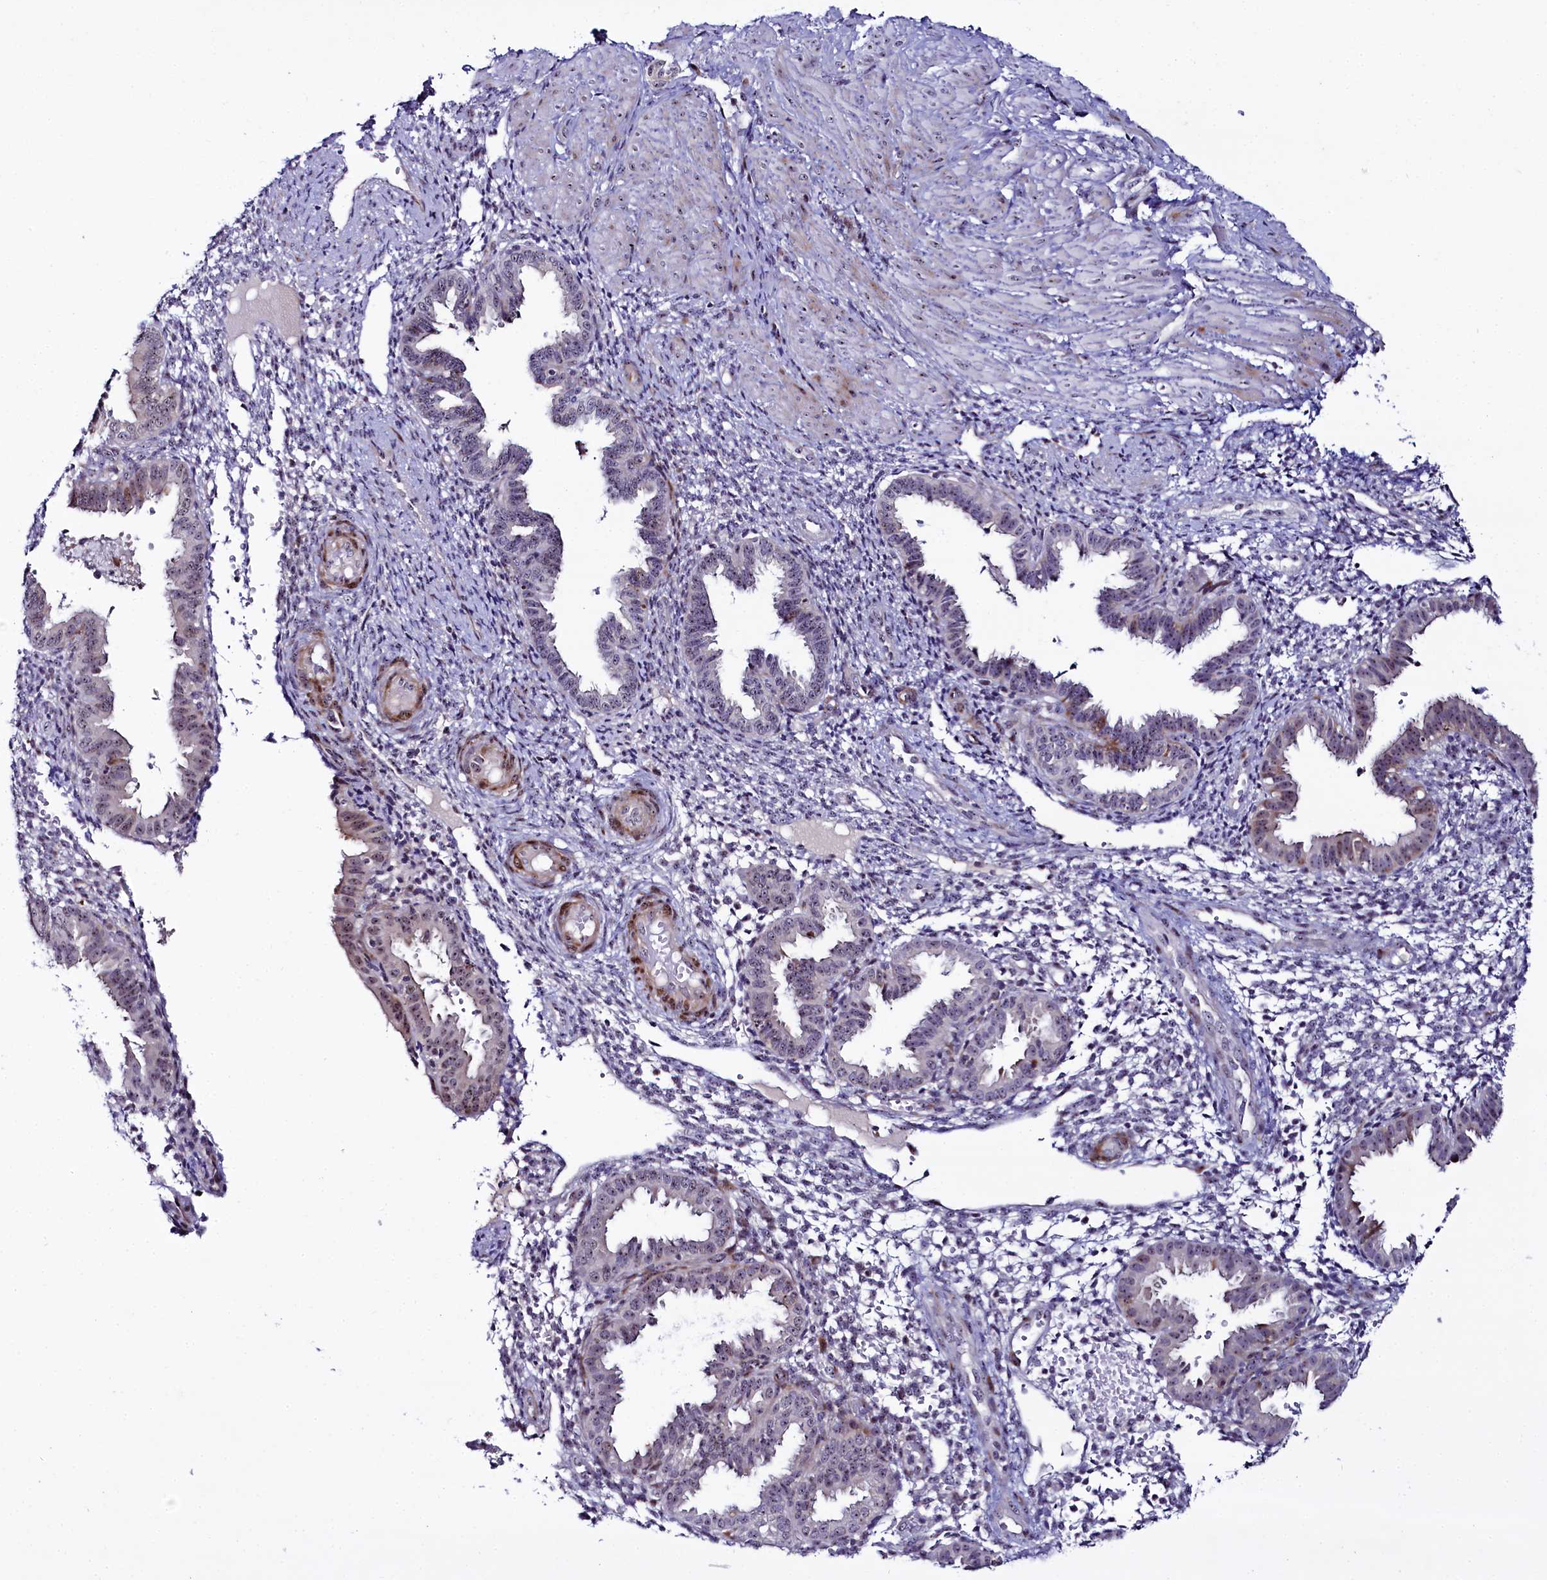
{"staining": {"intensity": "weak", "quantity": "25%-75%", "location": "nuclear"}, "tissue": "endometrium", "cell_type": "Cells in endometrial stroma", "image_type": "normal", "snomed": [{"axis": "morphology", "description": "Normal tissue, NOS"}, {"axis": "topography", "description": "Endometrium"}], "caption": "Immunohistochemistry (IHC) staining of benign endometrium, which exhibits low levels of weak nuclear expression in about 25%-75% of cells in endometrial stroma indicating weak nuclear protein staining. The staining was performed using DAB (3,3'-diaminobenzidine) (brown) for protein detection and nuclei were counterstained in hematoxylin (blue).", "gene": "TCOF1", "patient": {"sex": "female", "age": 33}}